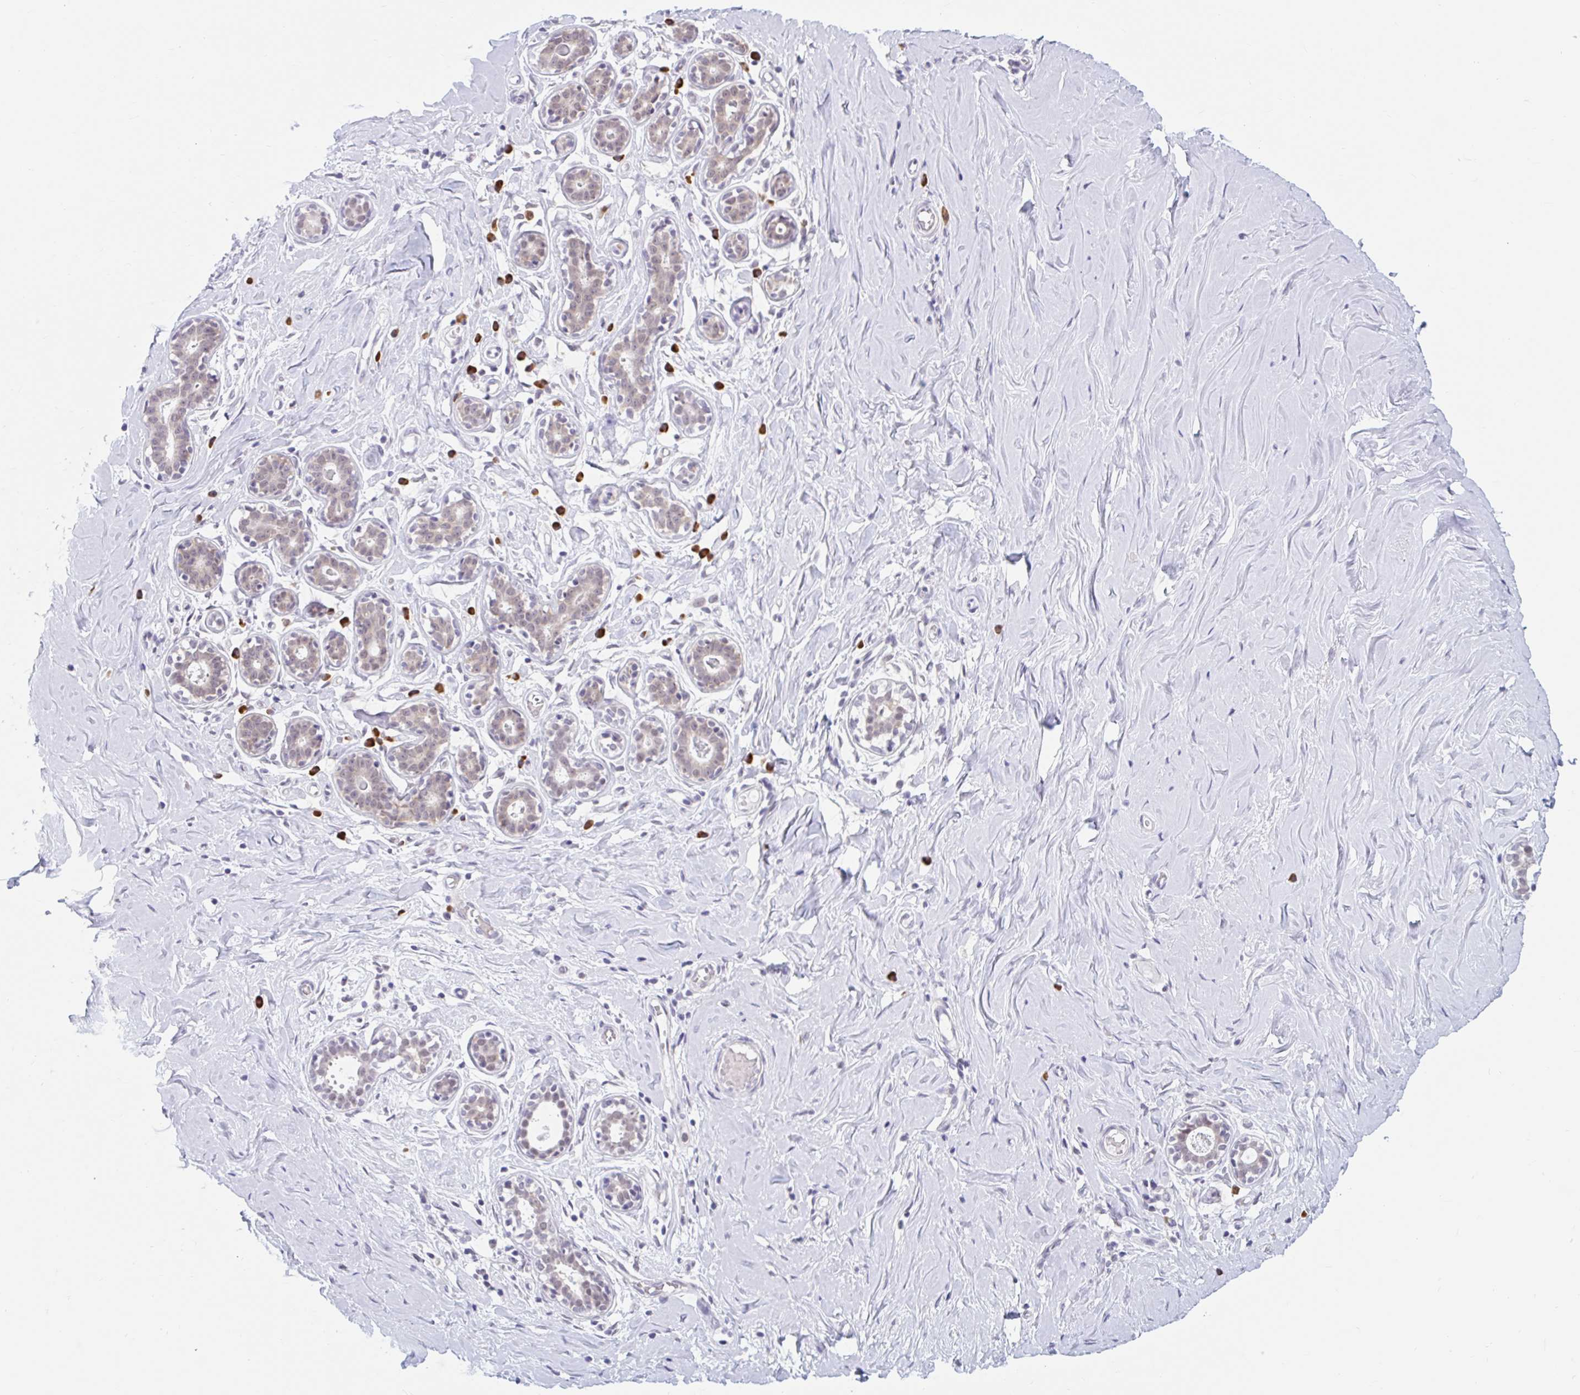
{"staining": {"intensity": "negative", "quantity": "none", "location": "none"}, "tissue": "breast", "cell_type": "Adipocytes", "image_type": "normal", "snomed": [{"axis": "morphology", "description": "Normal tissue, NOS"}, {"axis": "topography", "description": "Breast"}], "caption": "IHC of benign breast exhibits no staining in adipocytes.", "gene": "SRSF10", "patient": {"sex": "female", "age": 27}}